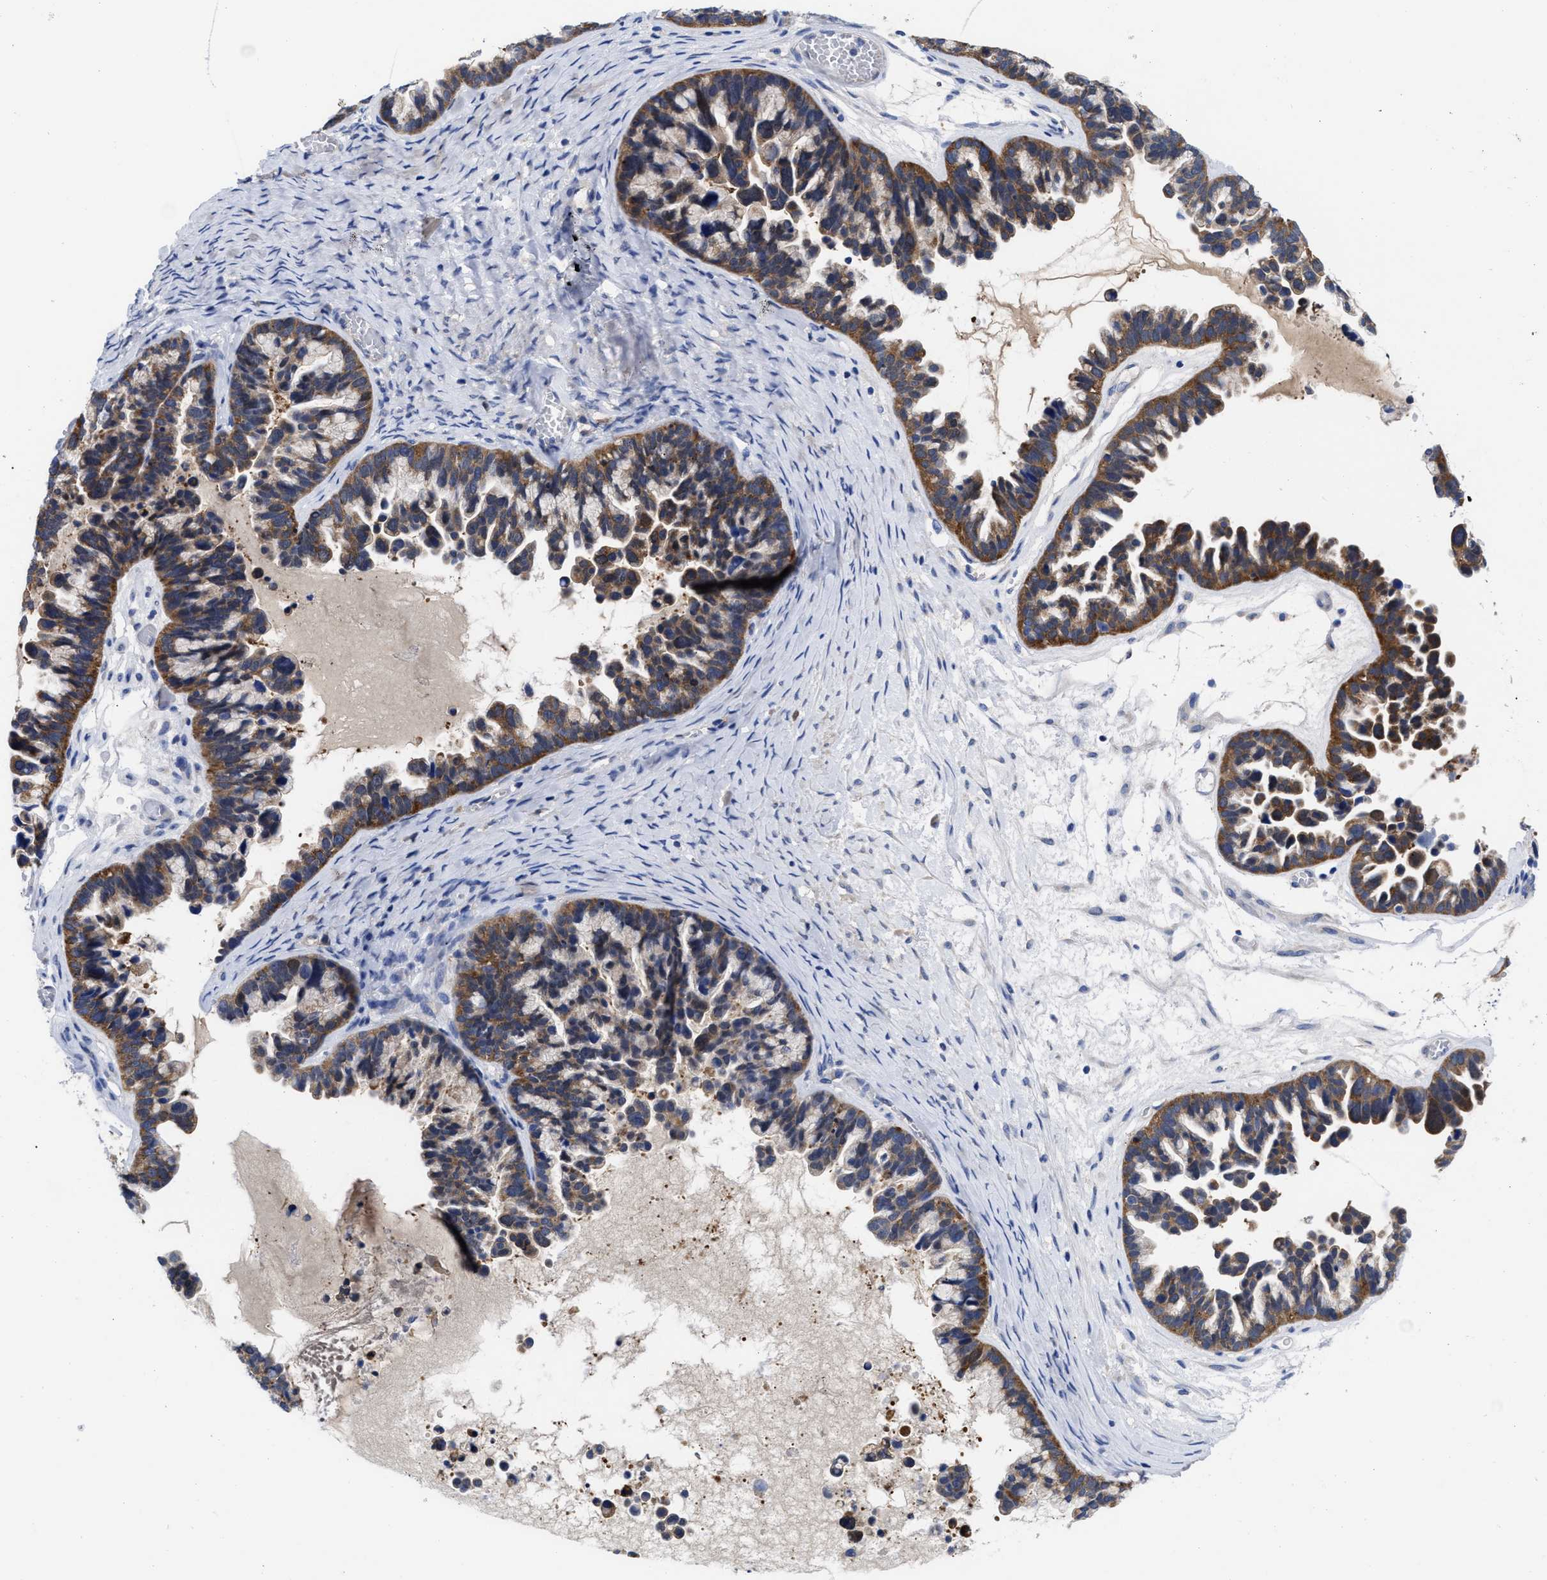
{"staining": {"intensity": "strong", "quantity": ">75%", "location": "cytoplasmic/membranous"}, "tissue": "ovarian cancer", "cell_type": "Tumor cells", "image_type": "cancer", "snomed": [{"axis": "morphology", "description": "Cystadenocarcinoma, serous, NOS"}, {"axis": "topography", "description": "Ovary"}], "caption": "About >75% of tumor cells in ovarian cancer reveal strong cytoplasmic/membranous protein expression as visualized by brown immunohistochemical staining.", "gene": "RBKS", "patient": {"sex": "female", "age": 56}}